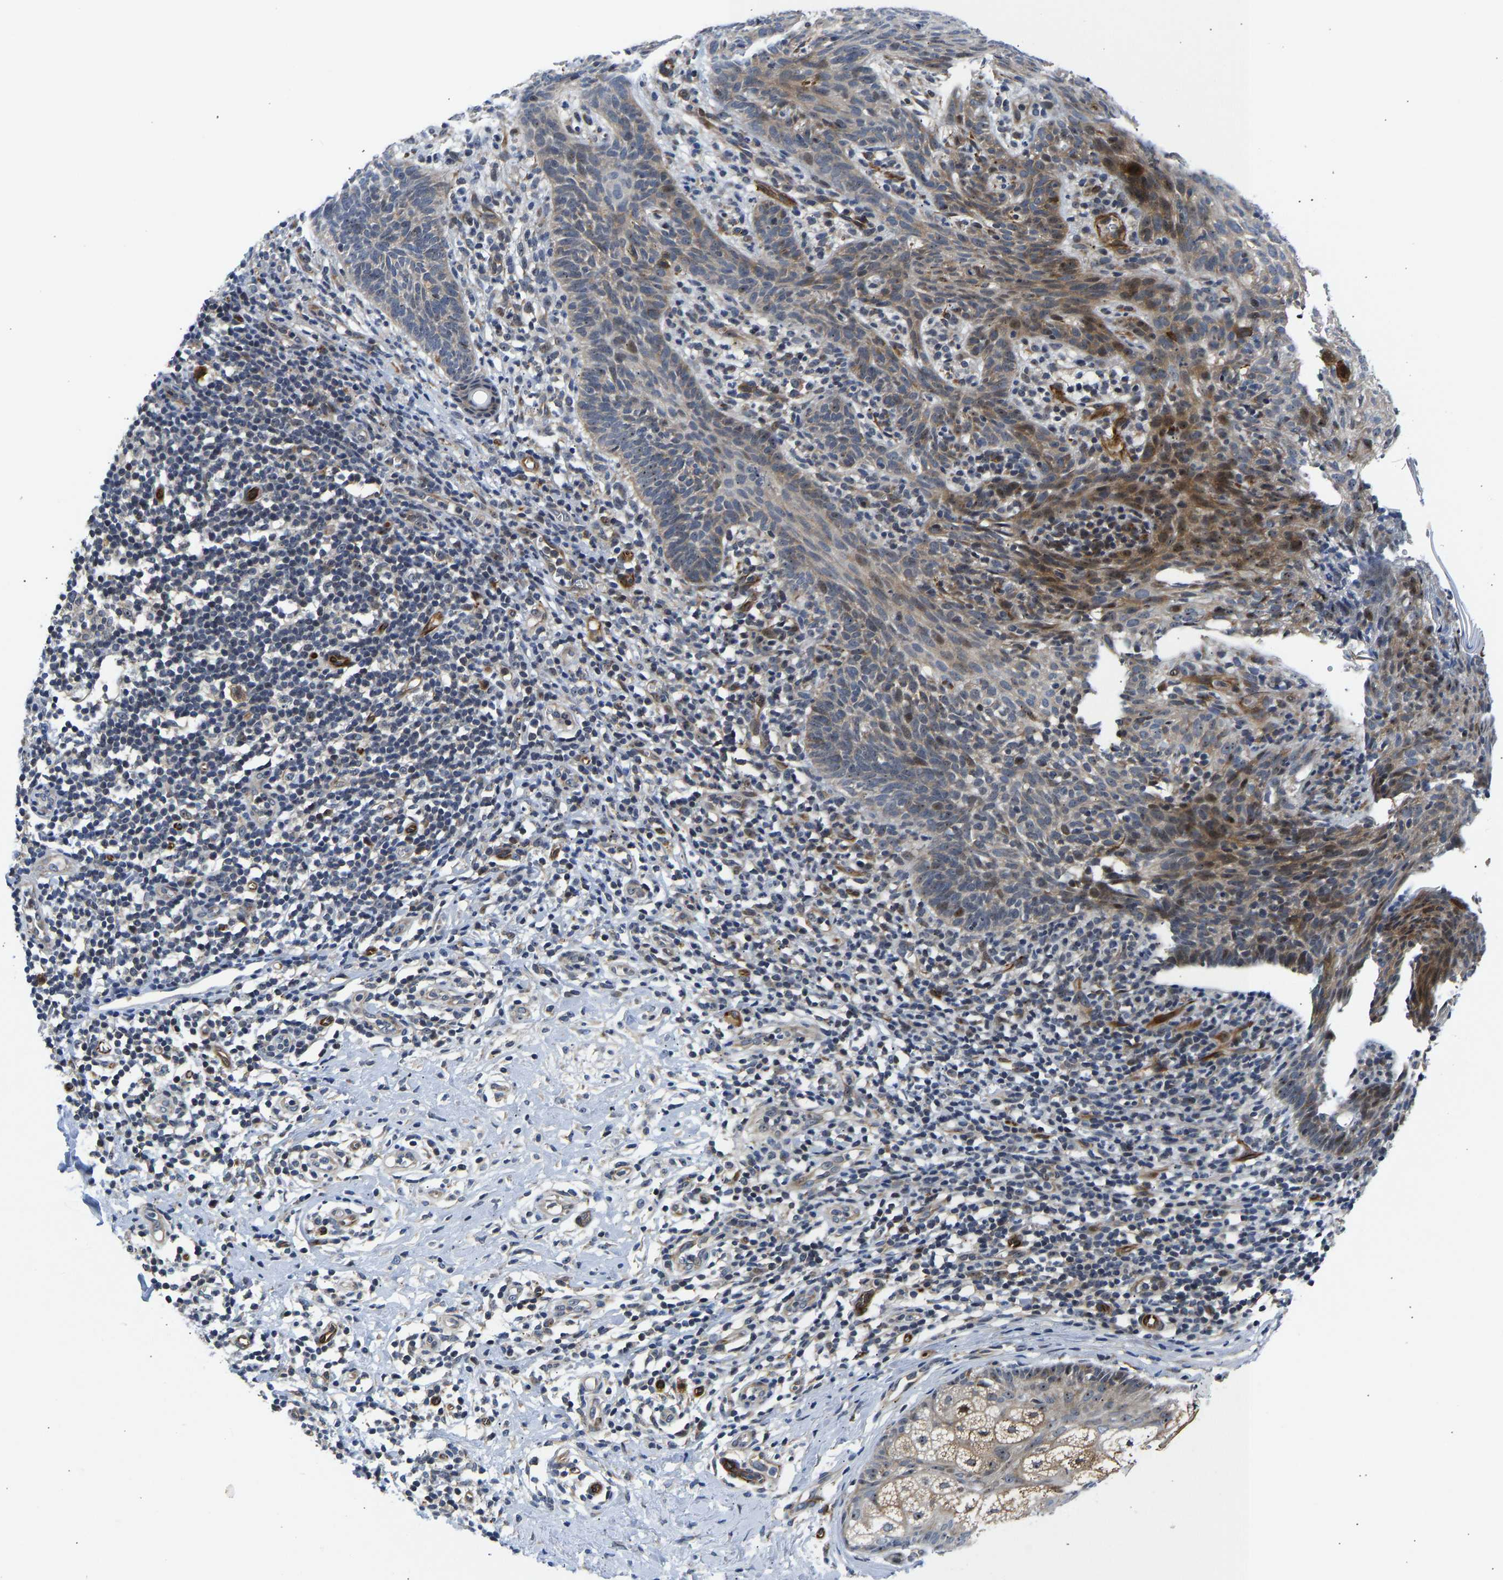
{"staining": {"intensity": "moderate", "quantity": "<25%", "location": "cytoplasmic/membranous"}, "tissue": "skin cancer", "cell_type": "Tumor cells", "image_type": "cancer", "snomed": [{"axis": "morphology", "description": "Basal cell carcinoma"}, {"axis": "topography", "description": "Skin"}], "caption": "Immunohistochemical staining of skin basal cell carcinoma reveals moderate cytoplasmic/membranous protein positivity in approximately <25% of tumor cells.", "gene": "RESF1", "patient": {"sex": "male", "age": 60}}